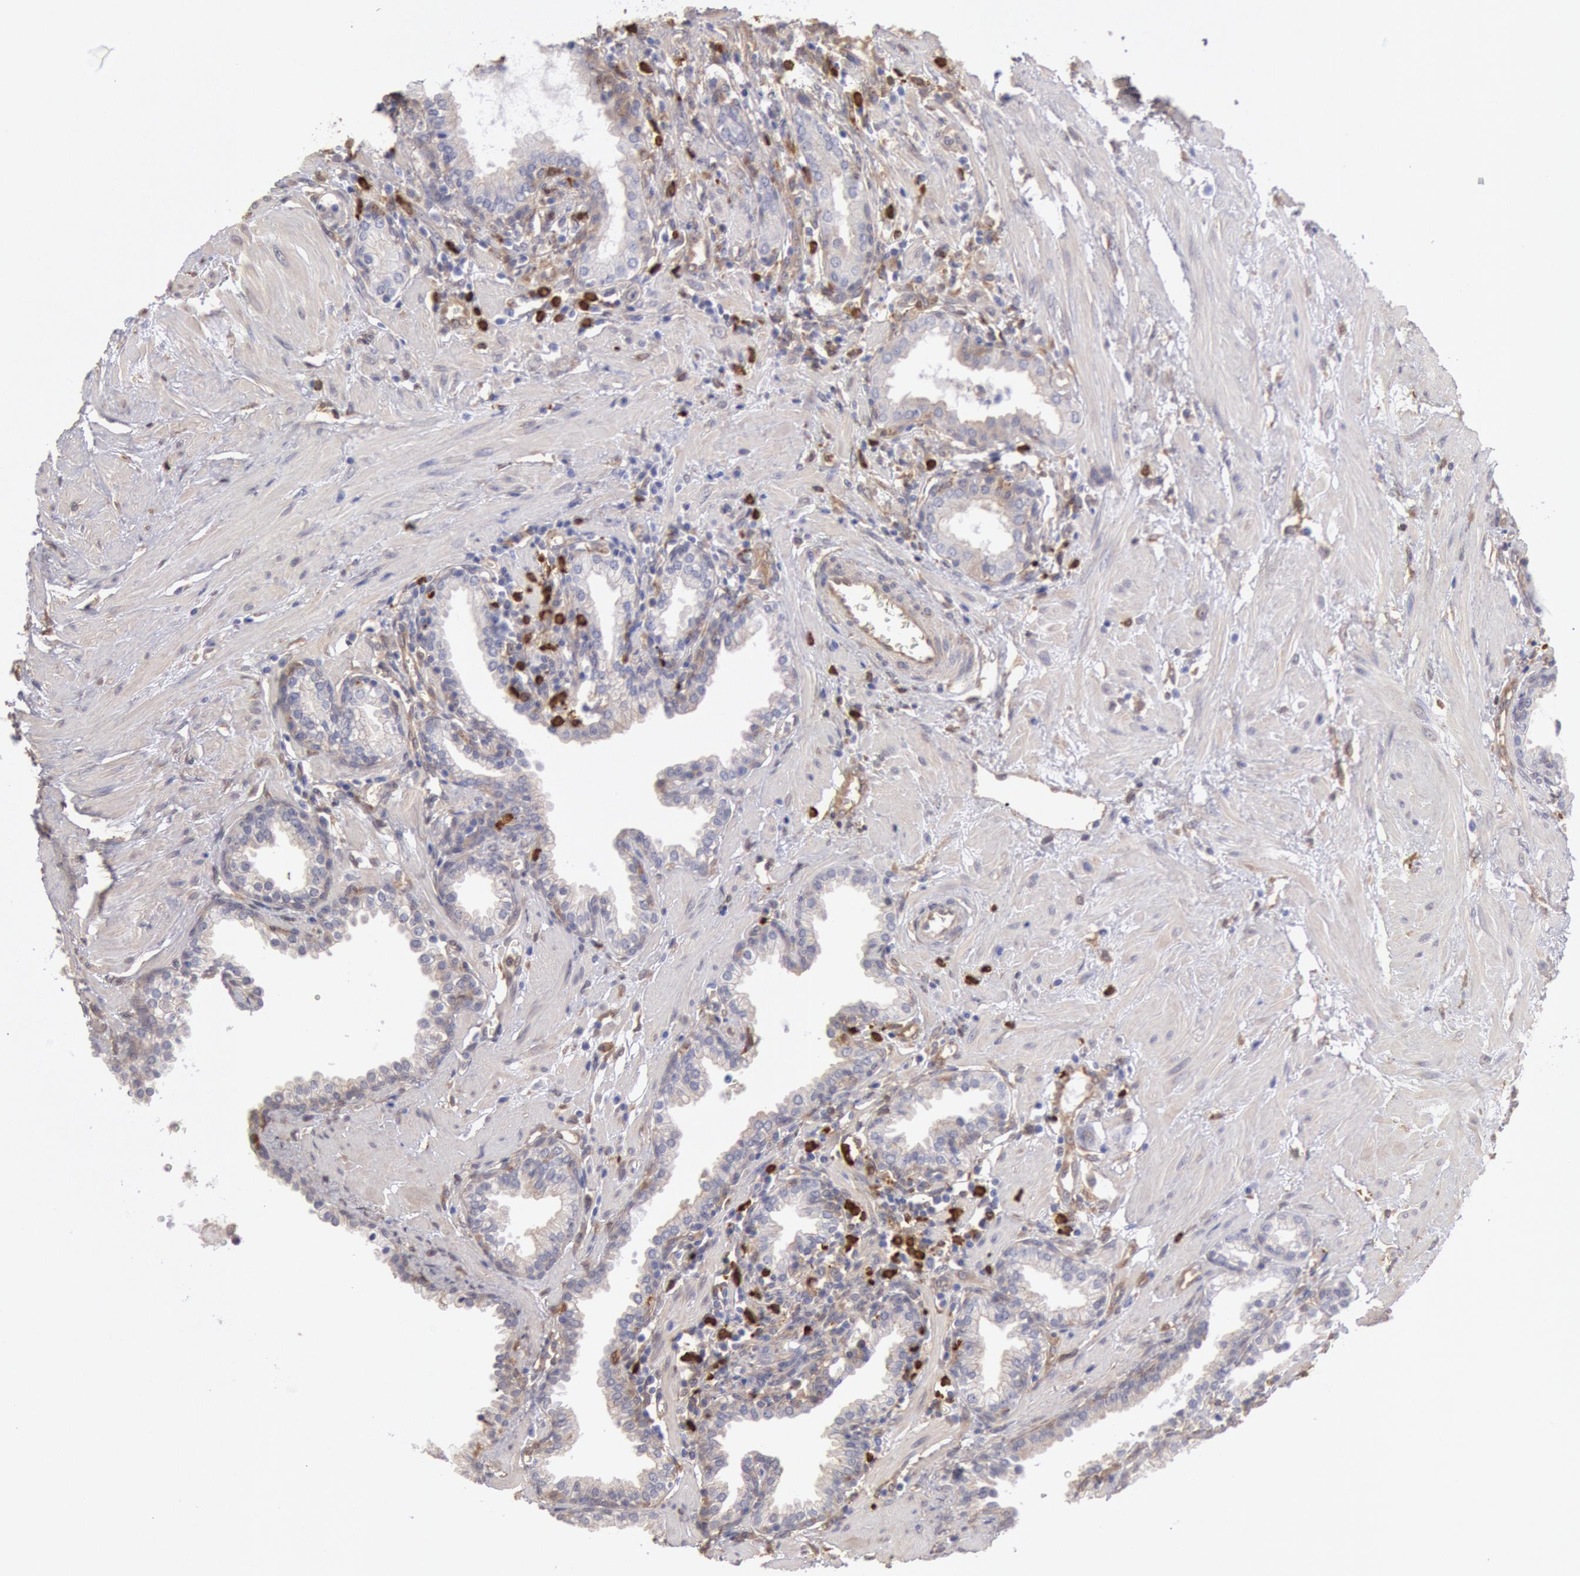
{"staining": {"intensity": "negative", "quantity": "none", "location": "none"}, "tissue": "prostate", "cell_type": "Glandular cells", "image_type": "normal", "snomed": [{"axis": "morphology", "description": "Normal tissue, NOS"}, {"axis": "topography", "description": "Prostate"}], "caption": "Immunohistochemical staining of benign prostate demonstrates no significant staining in glandular cells.", "gene": "CCDC50", "patient": {"sex": "male", "age": 64}}